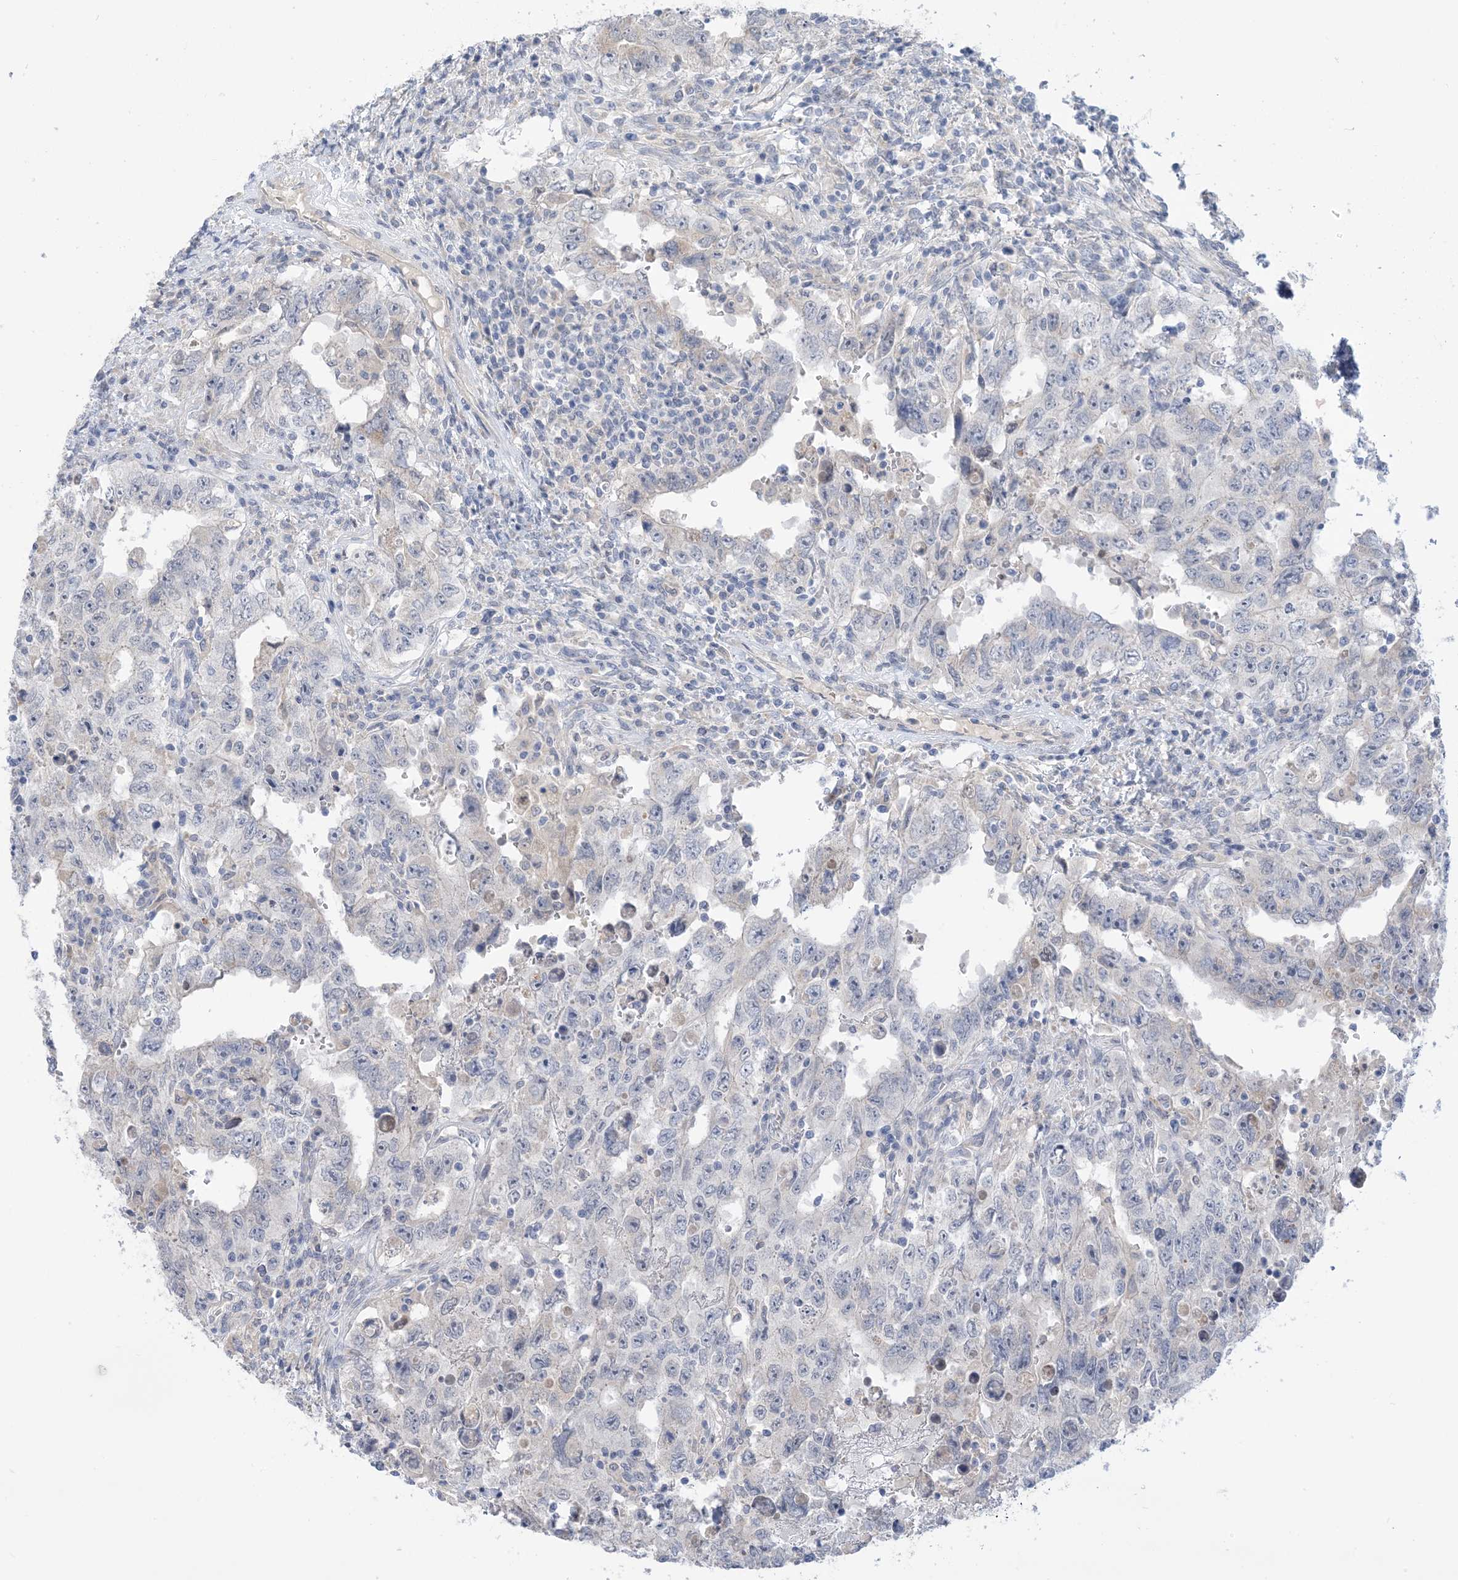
{"staining": {"intensity": "negative", "quantity": "none", "location": "none"}, "tissue": "testis cancer", "cell_type": "Tumor cells", "image_type": "cancer", "snomed": [{"axis": "morphology", "description": "Carcinoma, Embryonal, NOS"}, {"axis": "topography", "description": "Testis"}], "caption": "Immunohistochemistry (IHC) of embryonal carcinoma (testis) exhibits no staining in tumor cells. The staining is performed using DAB (3,3'-diaminobenzidine) brown chromogen with nuclei counter-stained in using hematoxylin.", "gene": "TTYH1", "patient": {"sex": "male", "age": 26}}